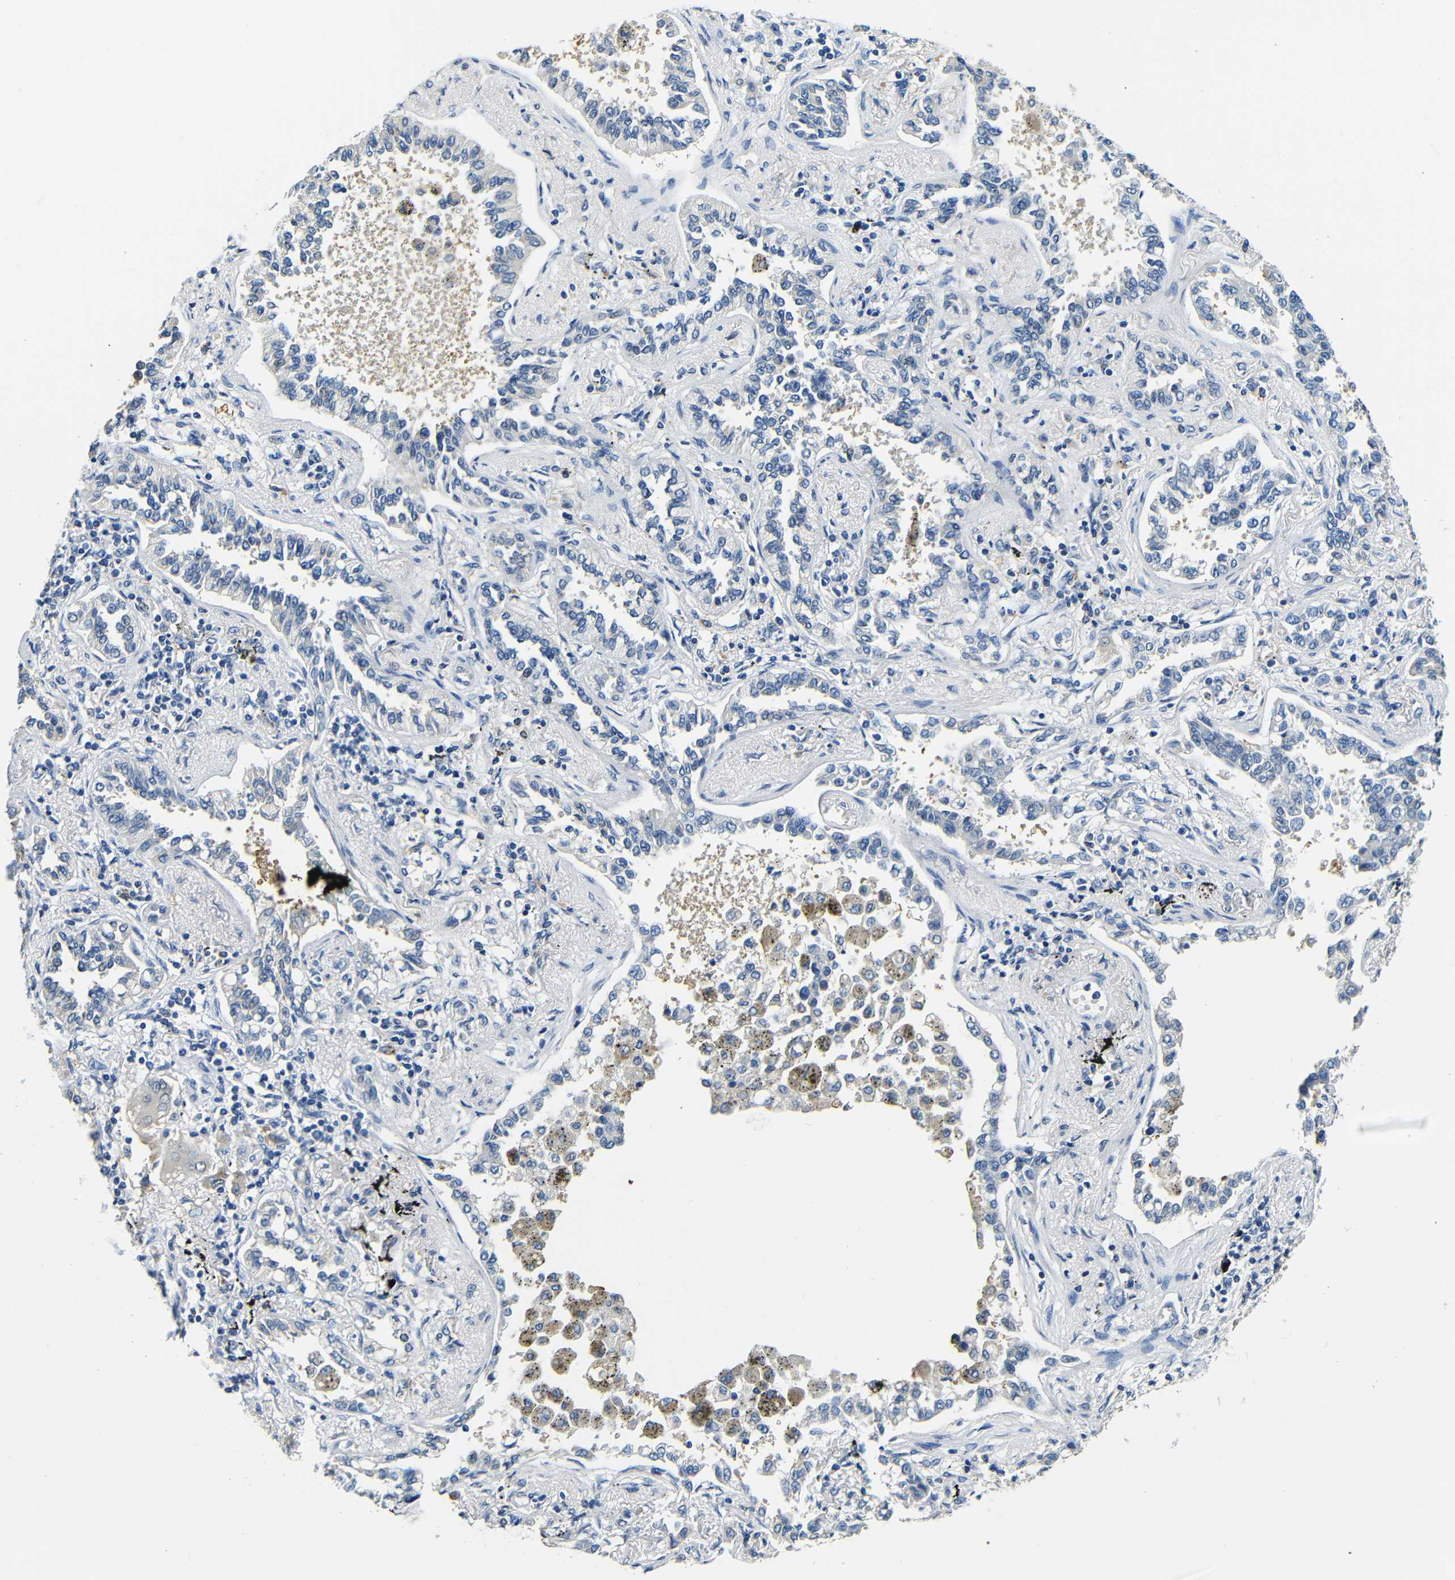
{"staining": {"intensity": "negative", "quantity": "none", "location": "none"}, "tissue": "lung cancer", "cell_type": "Tumor cells", "image_type": "cancer", "snomed": [{"axis": "morphology", "description": "Normal tissue, NOS"}, {"axis": "morphology", "description": "Adenocarcinoma, NOS"}, {"axis": "topography", "description": "Lung"}], "caption": "High power microscopy histopathology image of an IHC histopathology image of lung adenocarcinoma, revealing no significant staining in tumor cells. (Stains: DAB IHC with hematoxylin counter stain, Microscopy: brightfield microscopy at high magnification).", "gene": "FMO5", "patient": {"sex": "male", "age": 59}}